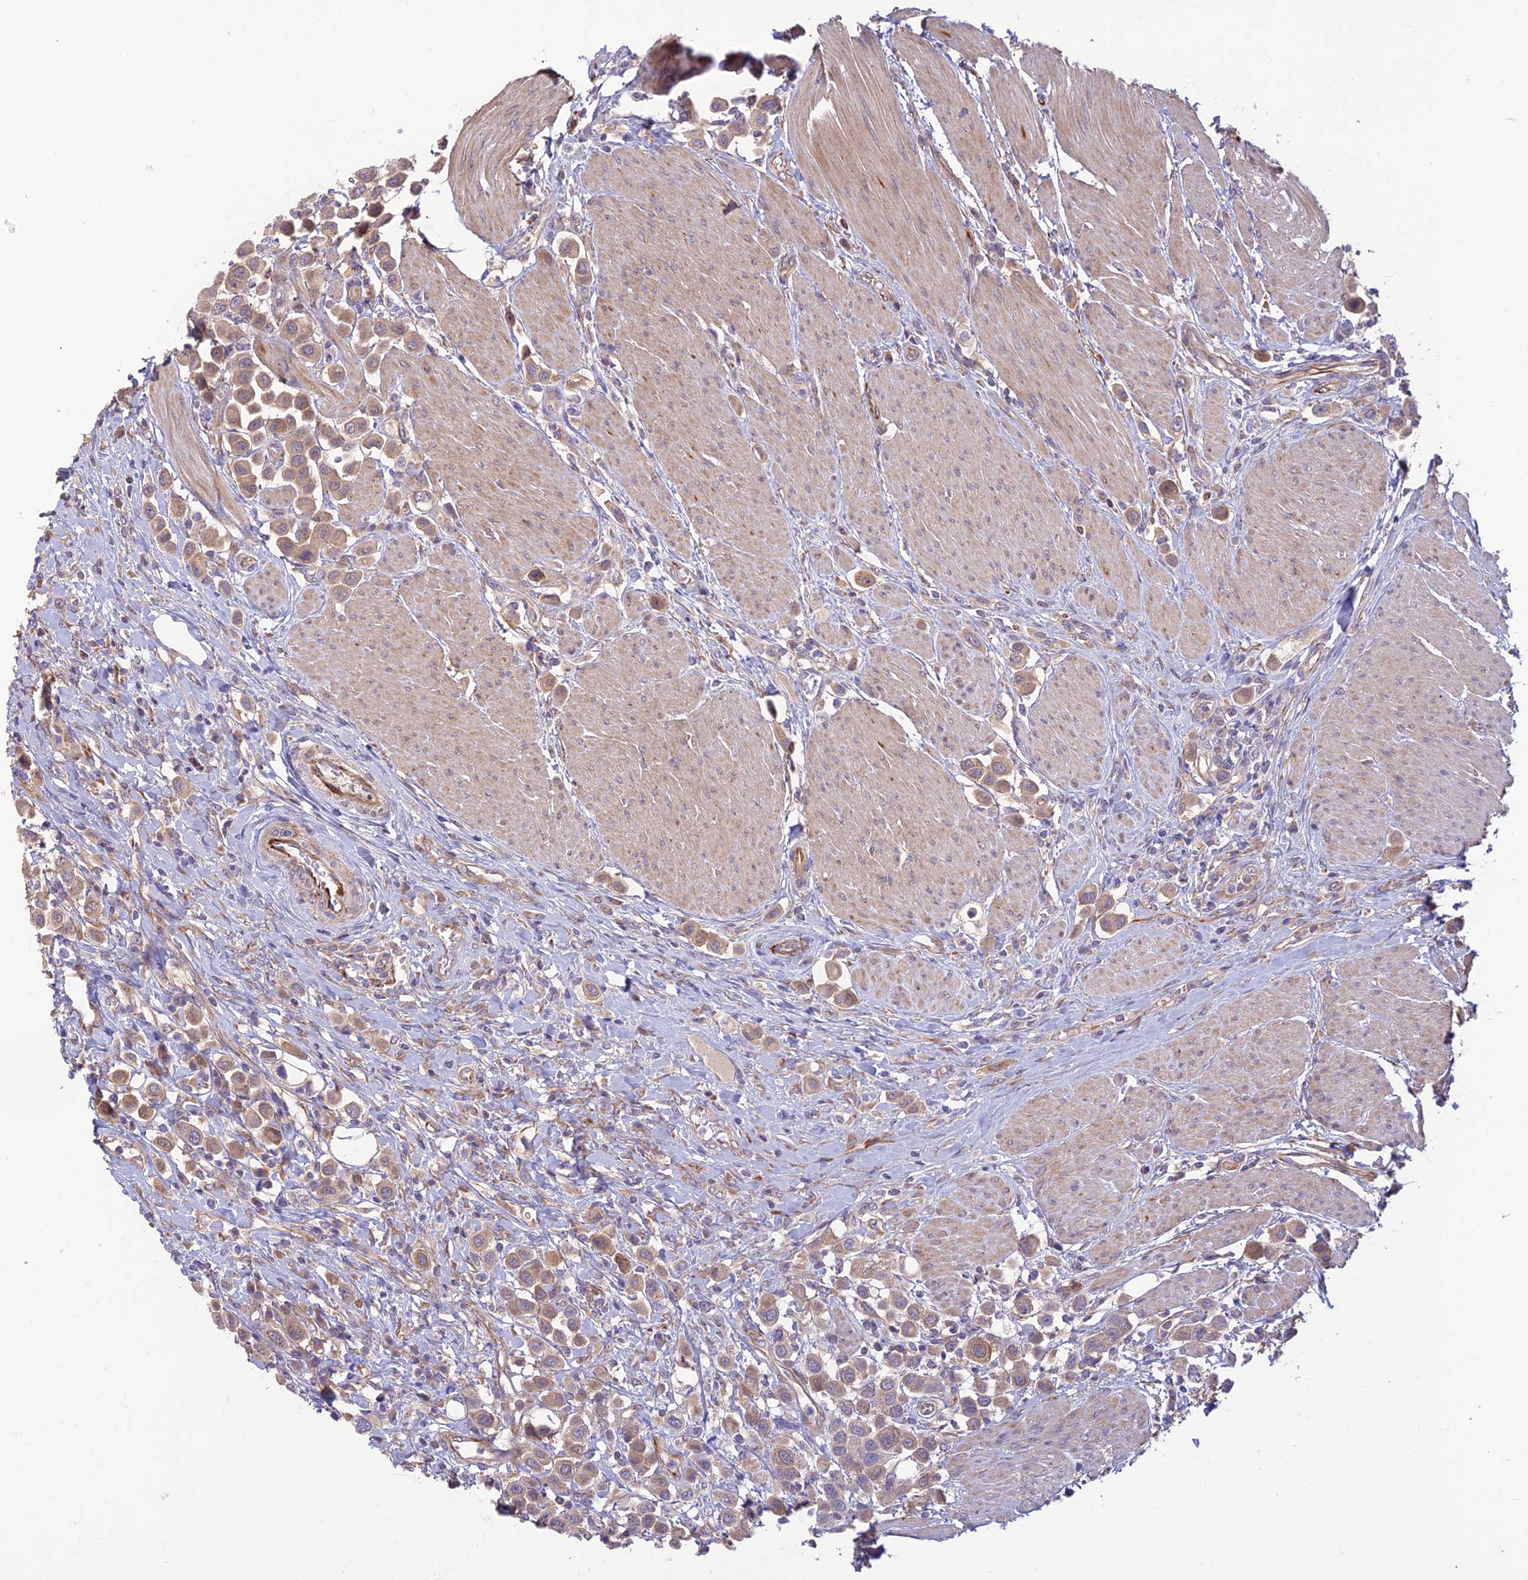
{"staining": {"intensity": "weak", "quantity": ">75%", "location": "cytoplasmic/membranous"}, "tissue": "urothelial cancer", "cell_type": "Tumor cells", "image_type": "cancer", "snomed": [{"axis": "morphology", "description": "Urothelial carcinoma, High grade"}, {"axis": "topography", "description": "Urinary bladder"}], "caption": "High-grade urothelial carcinoma stained for a protein (brown) shows weak cytoplasmic/membranous positive staining in about >75% of tumor cells.", "gene": "ST8SIA5", "patient": {"sex": "male", "age": 50}}